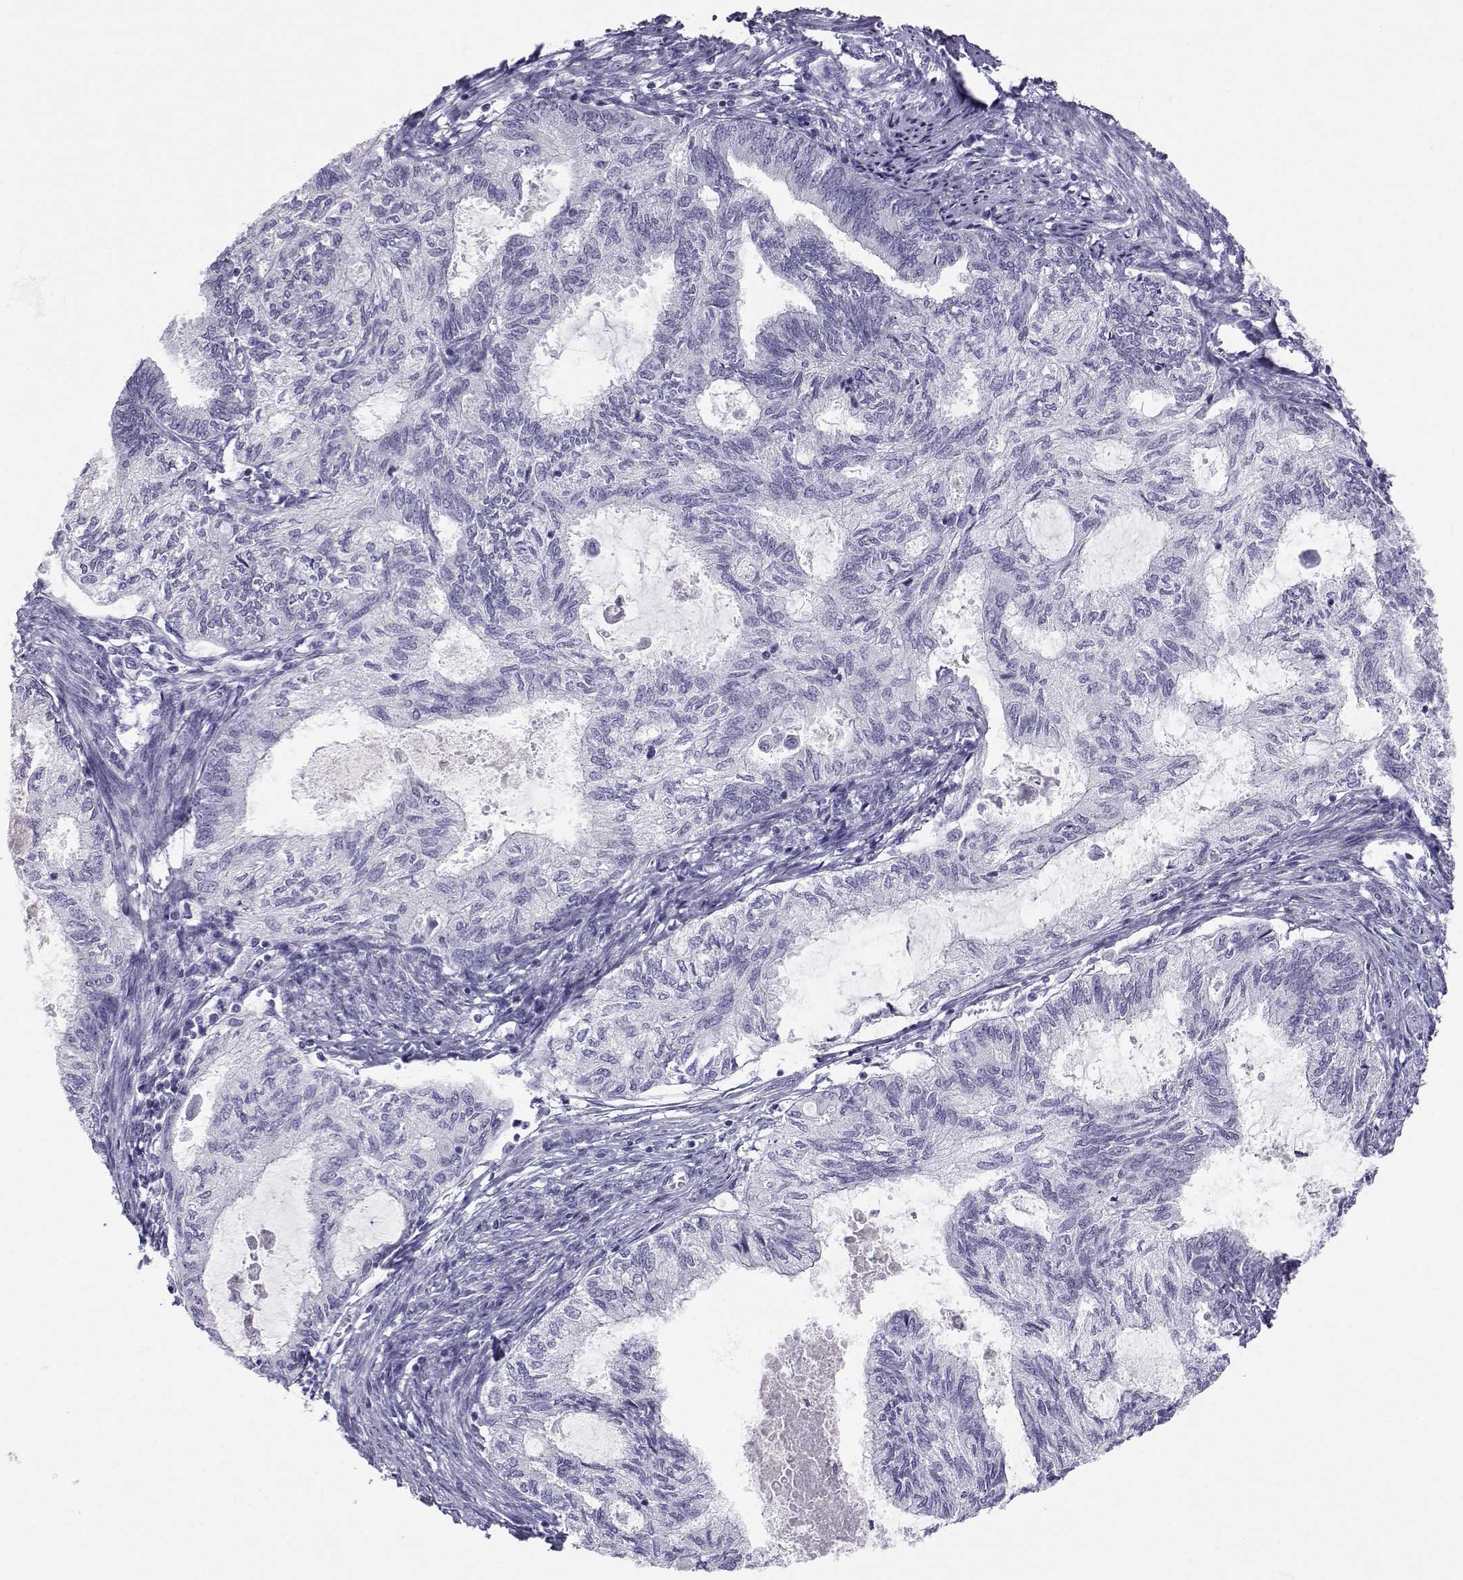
{"staining": {"intensity": "negative", "quantity": "none", "location": "none"}, "tissue": "endometrial cancer", "cell_type": "Tumor cells", "image_type": "cancer", "snomed": [{"axis": "morphology", "description": "Adenocarcinoma, NOS"}, {"axis": "topography", "description": "Endometrium"}], "caption": "This is an immunohistochemistry (IHC) histopathology image of human endometrial cancer (adenocarcinoma). There is no expression in tumor cells.", "gene": "SLC6A3", "patient": {"sex": "female", "age": 86}}